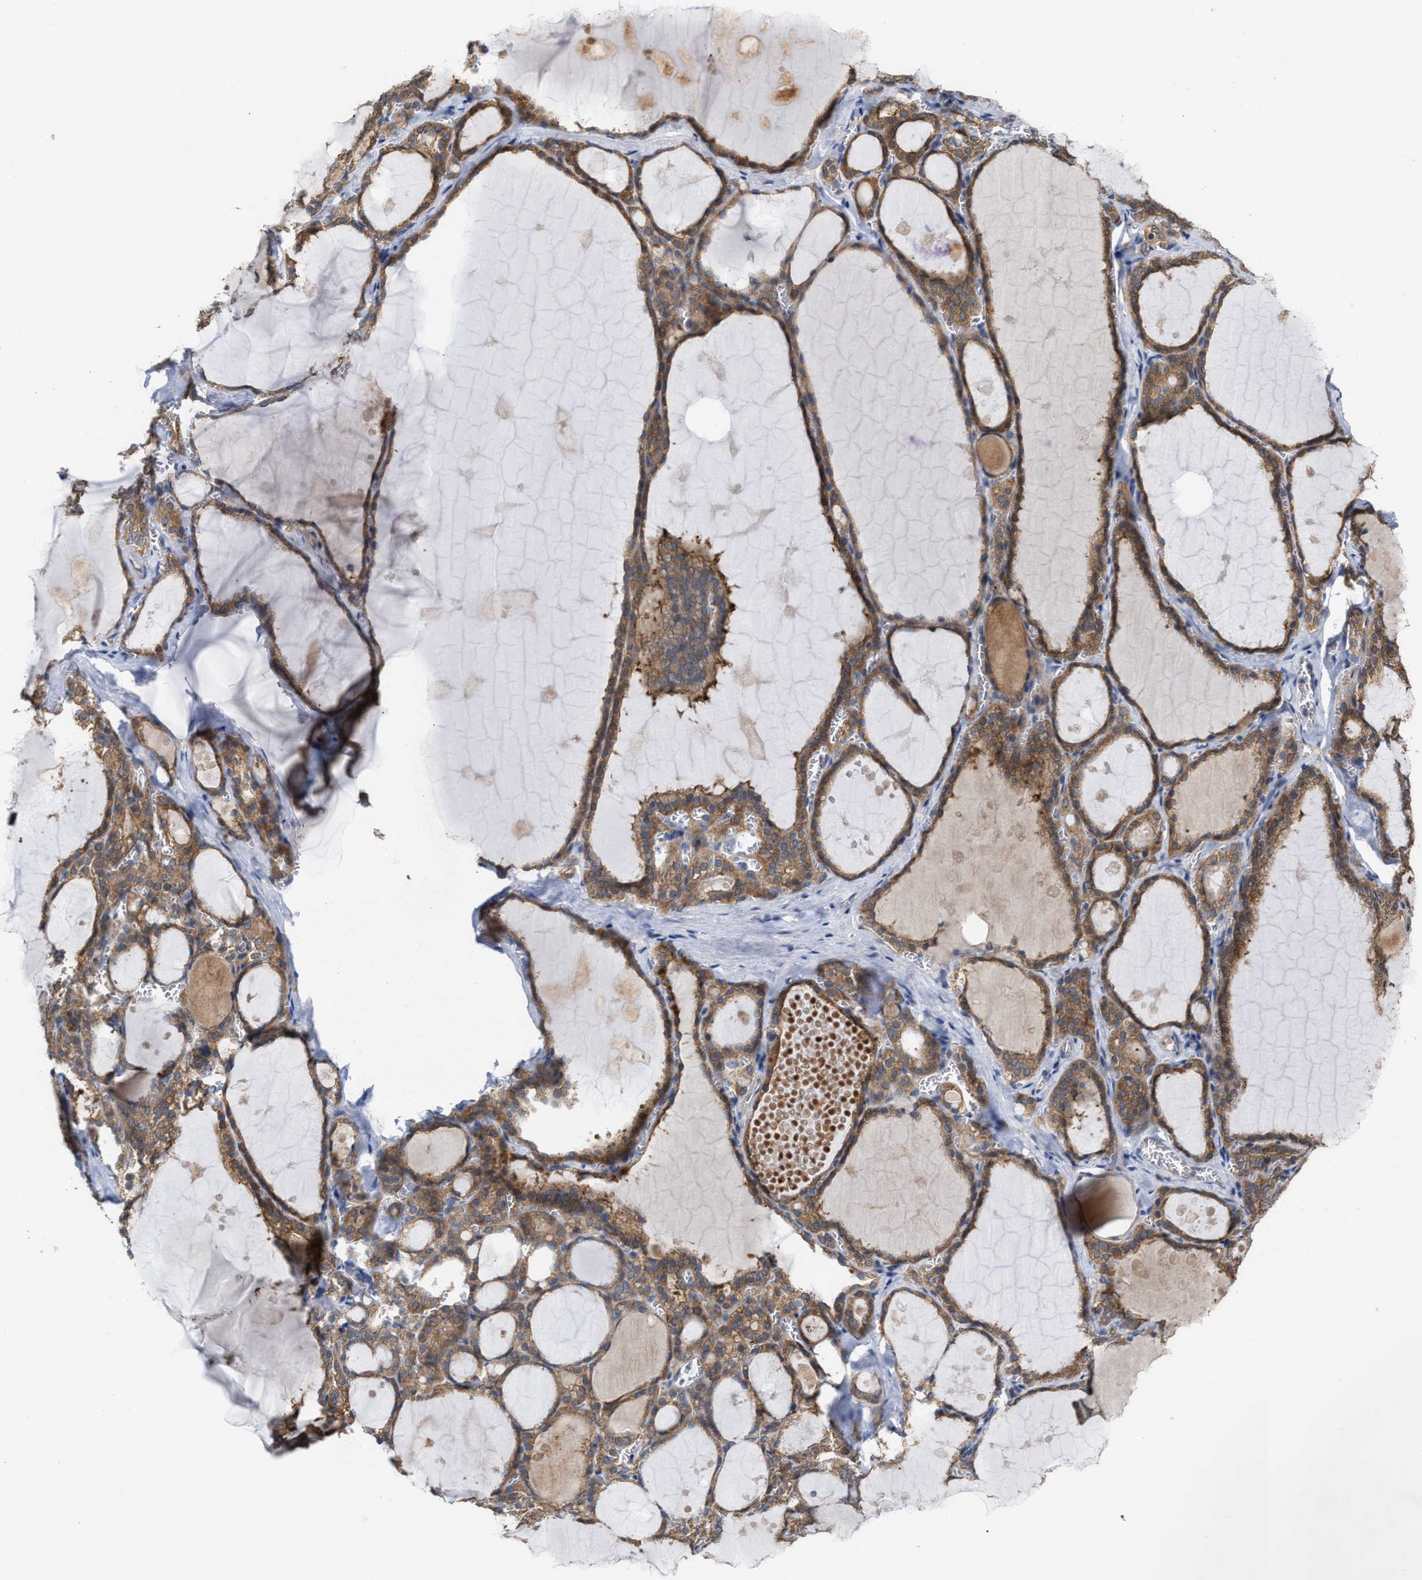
{"staining": {"intensity": "strong", "quantity": ">75%", "location": "cytoplasmic/membranous"}, "tissue": "thyroid gland", "cell_type": "Glandular cells", "image_type": "normal", "snomed": [{"axis": "morphology", "description": "Normal tissue, NOS"}, {"axis": "topography", "description": "Thyroid gland"}], "caption": "High-magnification brightfield microscopy of normal thyroid gland stained with DAB (3,3'-diaminobenzidine) (brown) and counterstained with hematoxylin (blue). glandular cells exhibit strong cytoplasmic/membranous positivity is present in about>75% of cells. (Stains: DAB (3,3'-diaminobenzidine) in brown, nuclei in blue, Microscopy: brightfield microscopy at high magnification).", "gene": "BBLN", "patient": {"sex": "male", "age": 56}}